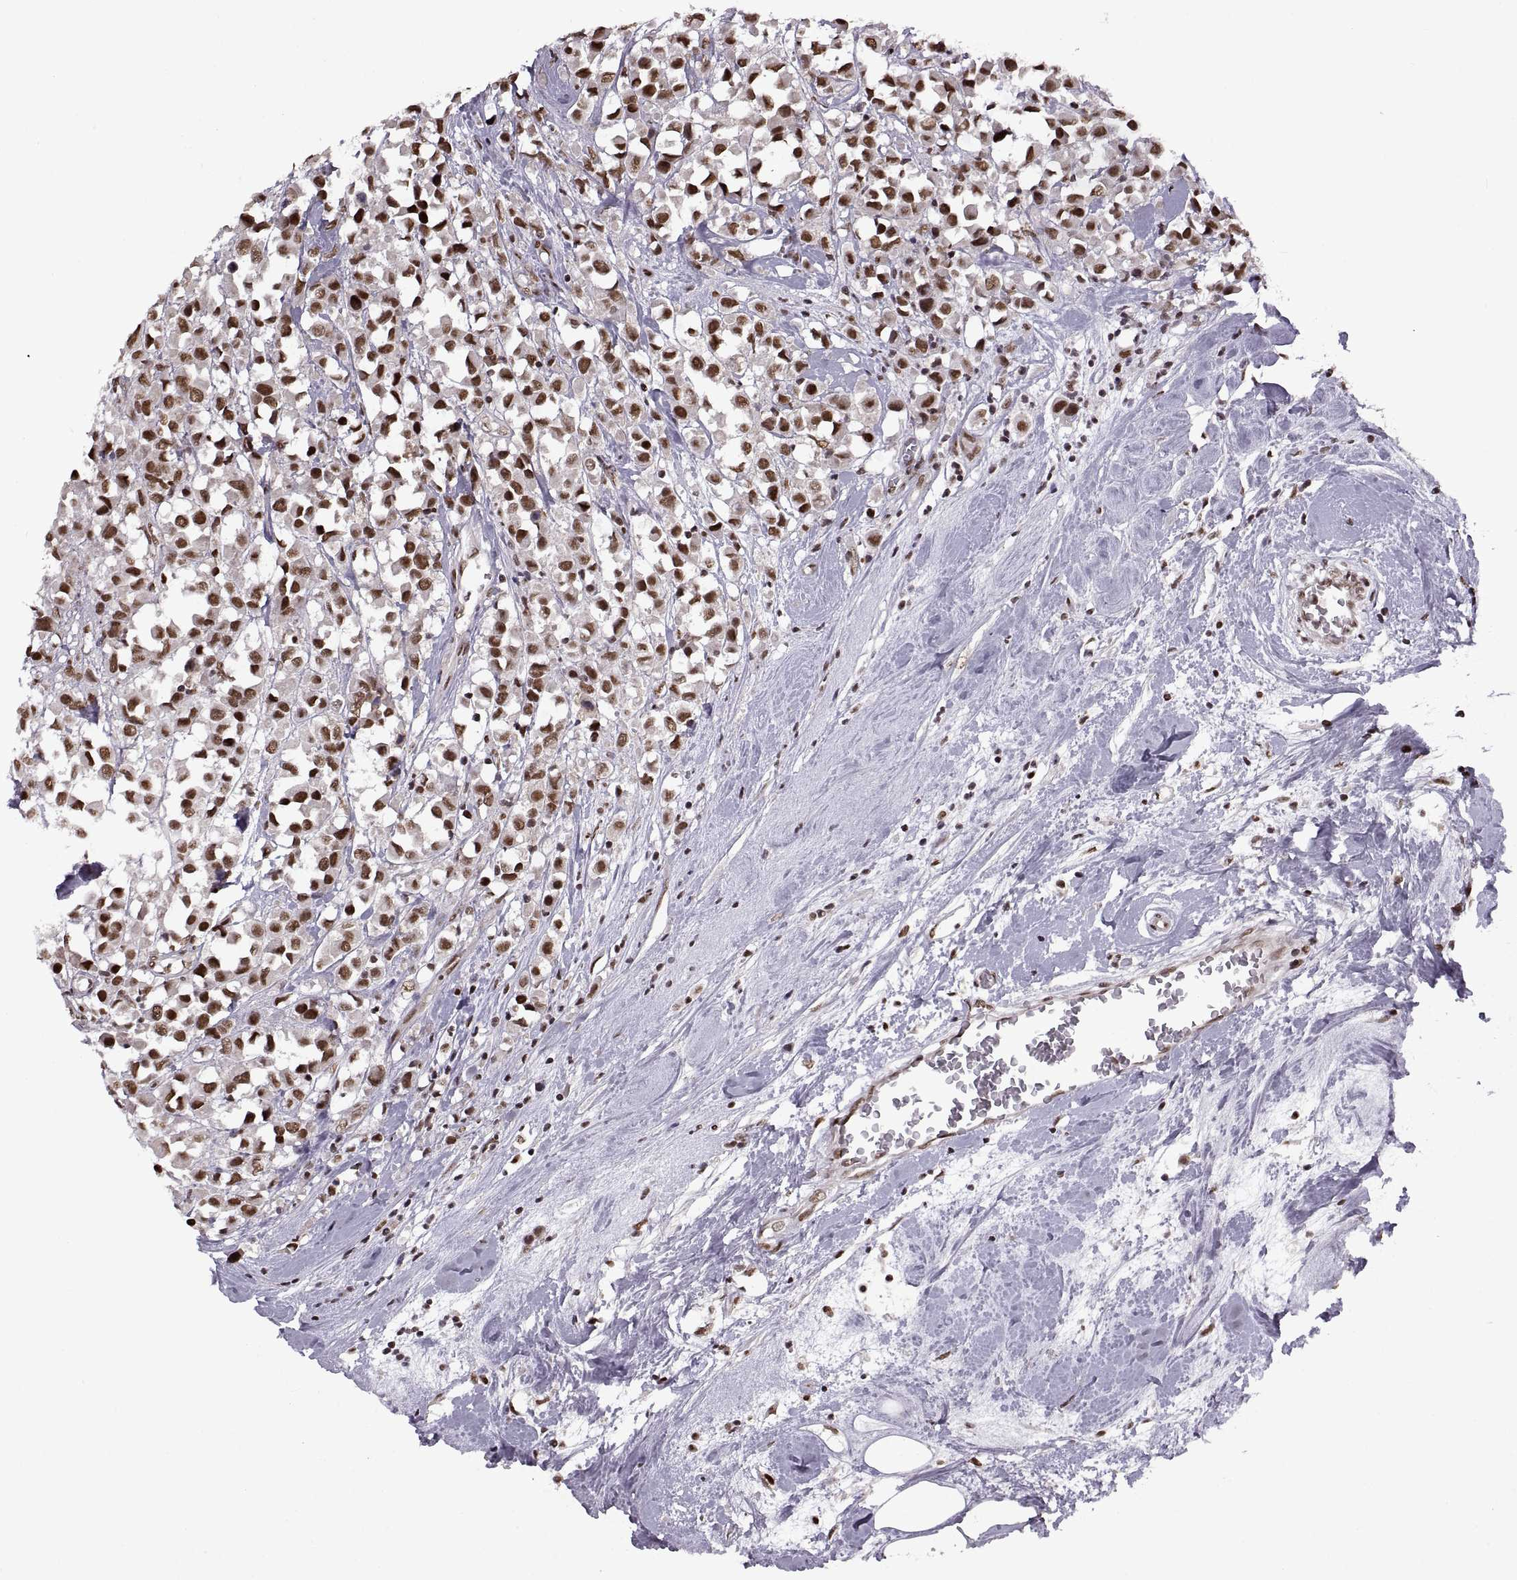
{"staining": {"intensity": "strong", "quantity": ">75%", "location": "nuclear"}, "tissue": "breast cancer", "cell_type": "Tumor cells", "image_type": "cancer", "snomed": [{"axis": "morphology", "description": "Duct carcinoma"}, {"axis": "topography", "description": "Breast"}], "caption": "DAB immunohistochemical staining of breast infiltrating ductal carcinoma demonstrates strong nuclear protein expression in about >75% of tumor cells. (DAB = brown stain, brightfield microscopy at high magnification).", "gene": "MT1E", "patient": {"sex": "female", "age": 61}}